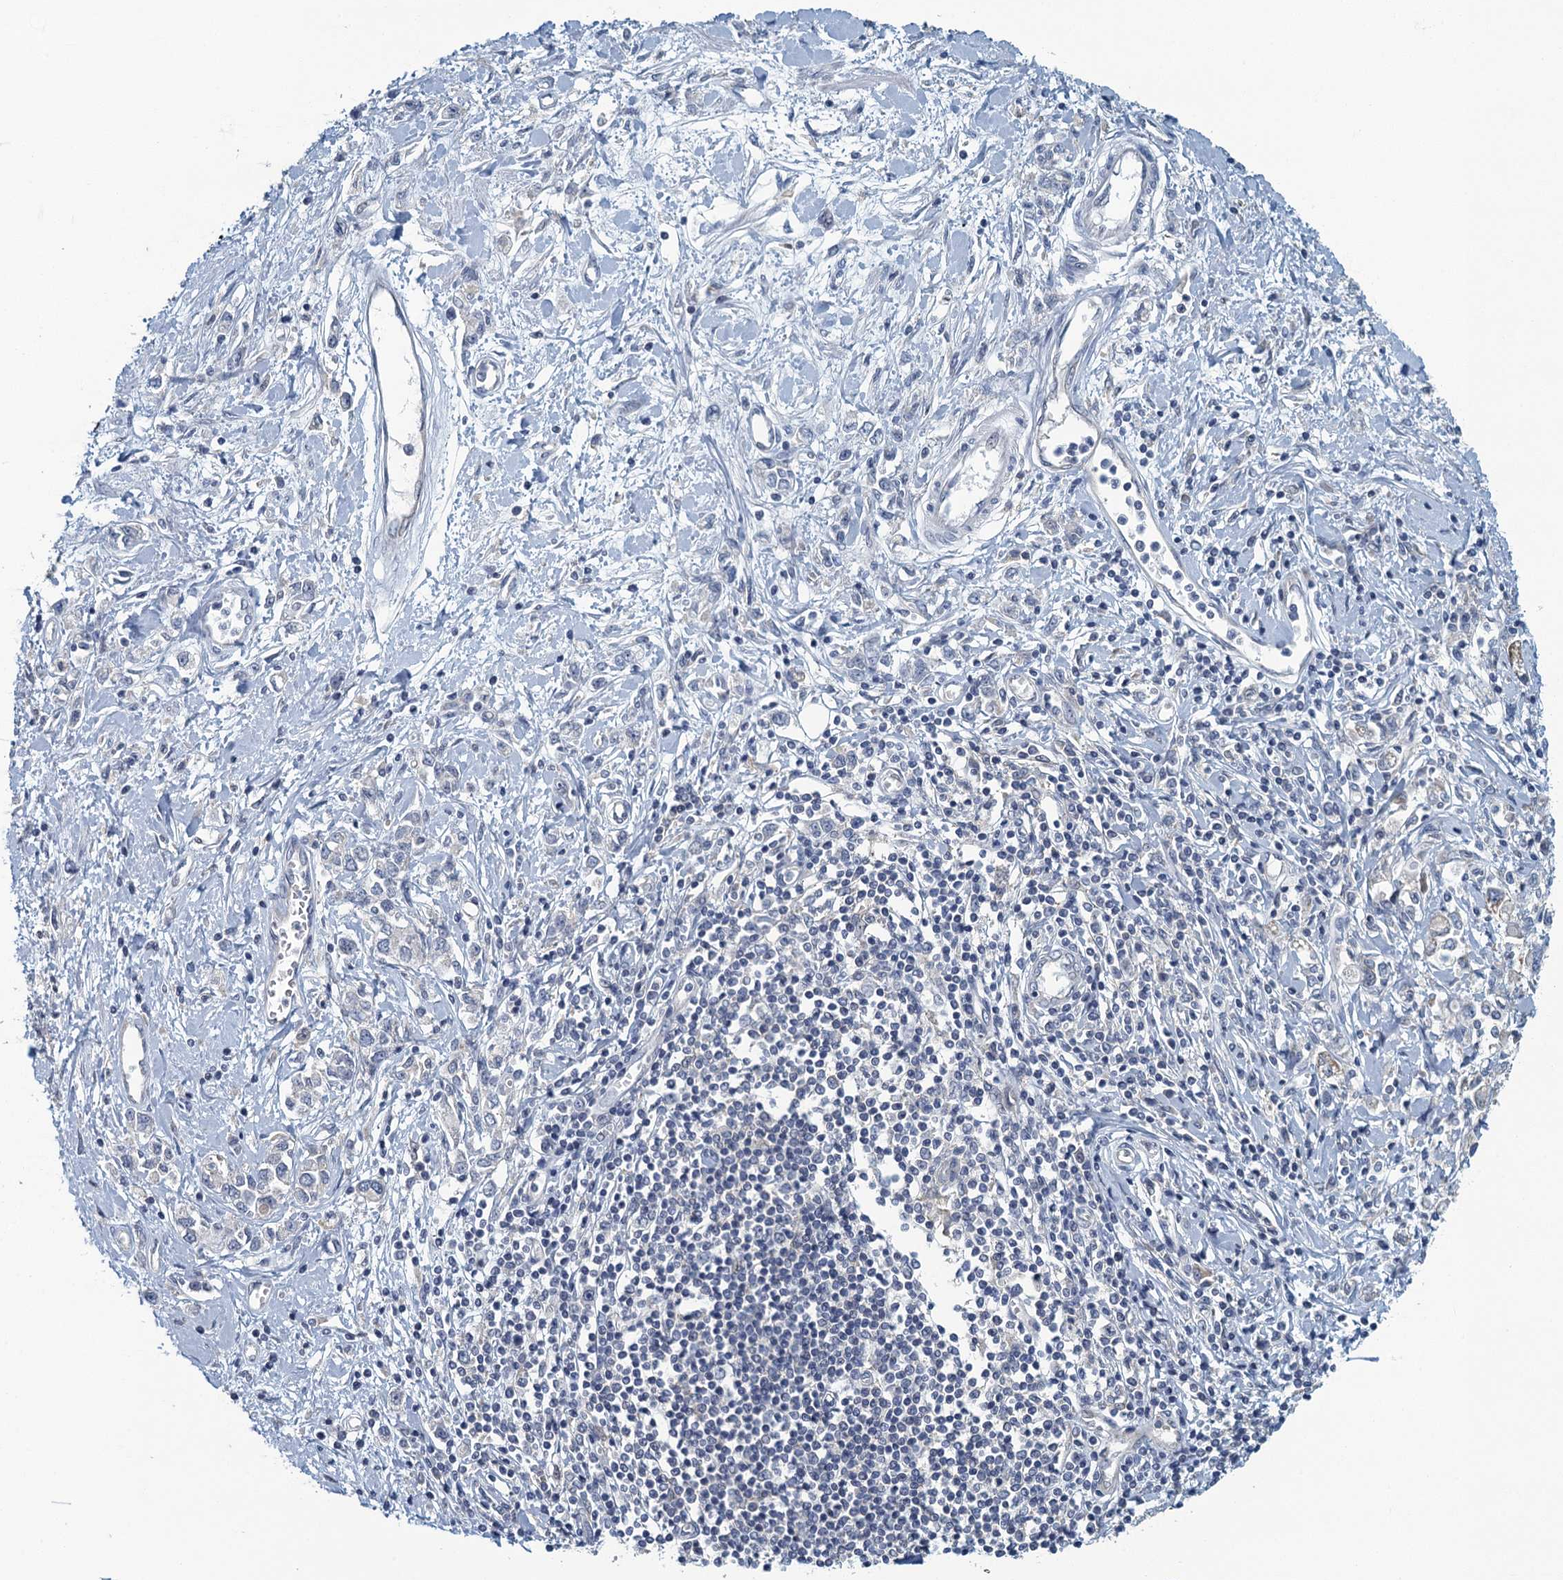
{"staining": {"intensity": "negative", "quantity": "none", "location": "none"}, "tissue": "stomach cancer", "cell_type": "Tumor cells", "image_type": "cancer", "snomed": [{"axis": "morphology", "description": "Adenocarcinoma, NOS"}, {"axis": "topography", "description": "Stomach"}], "caption": "IHC image of neoplastic tissue: human adenocarcinoma (stomach) stained with DAB shows no significant protein expression in tumor cells.", "gene": "NCKAP1L", "patient": {"sex": "female", "age": 76}}